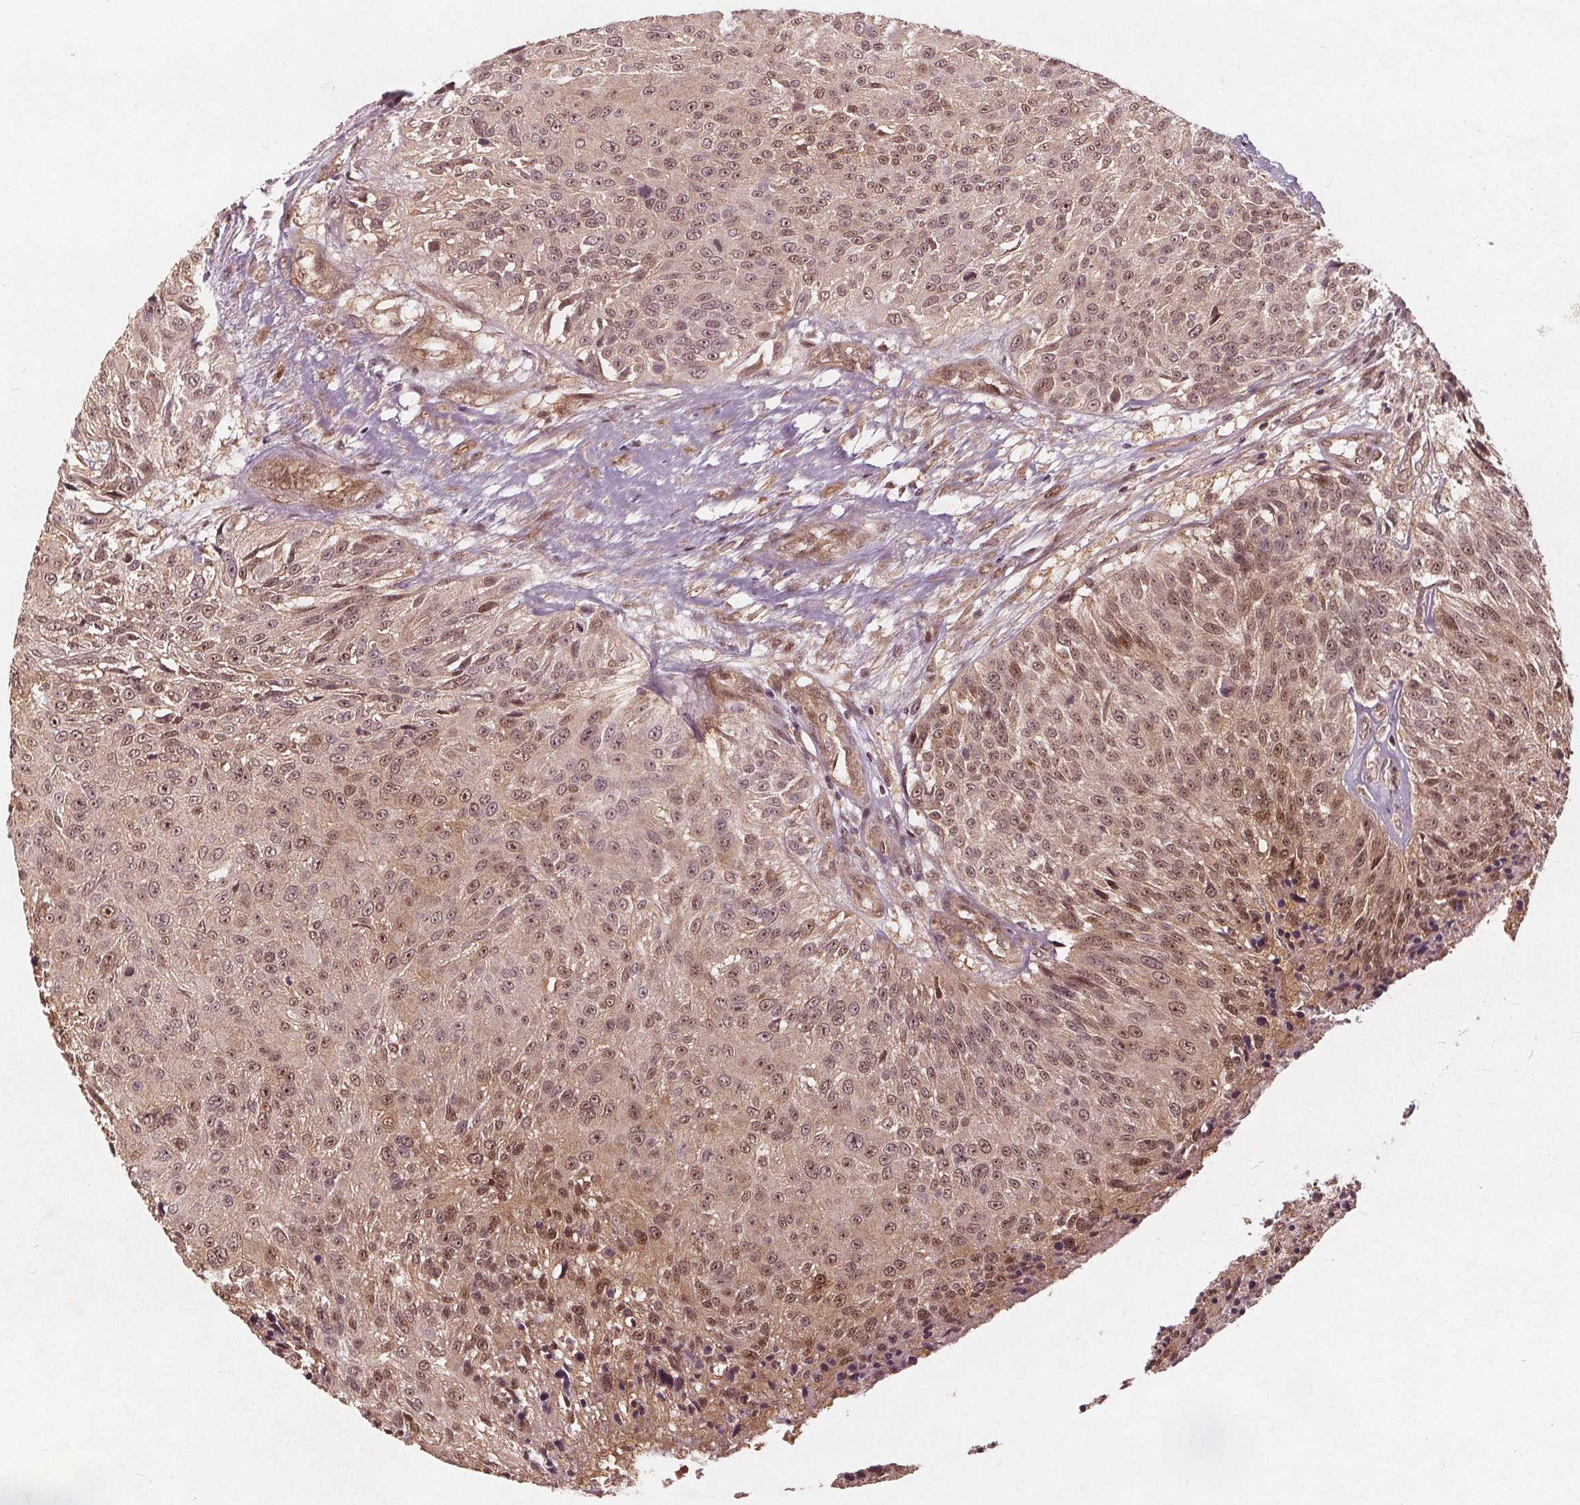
{"staining": {"intensity": "moderate", "quantity": ">75%", "location": "nuclear"}, "tissue": "urothelial cancer", "cell_type": "Tumor cells", "image_type": "cancer", "snomed": [{"axis": "morphology", "description": "Urothelial carcinoma, NOS"}, {"axis": "topography", "description": "Urinary bladder"}], "caption": "Protein expression analysis of human urothelial cancer reveals moderate nuclear staining in about >75% of tumor cells.", "gene": "PPP1CB", "patient": {"sex": "male", "age": 55}}